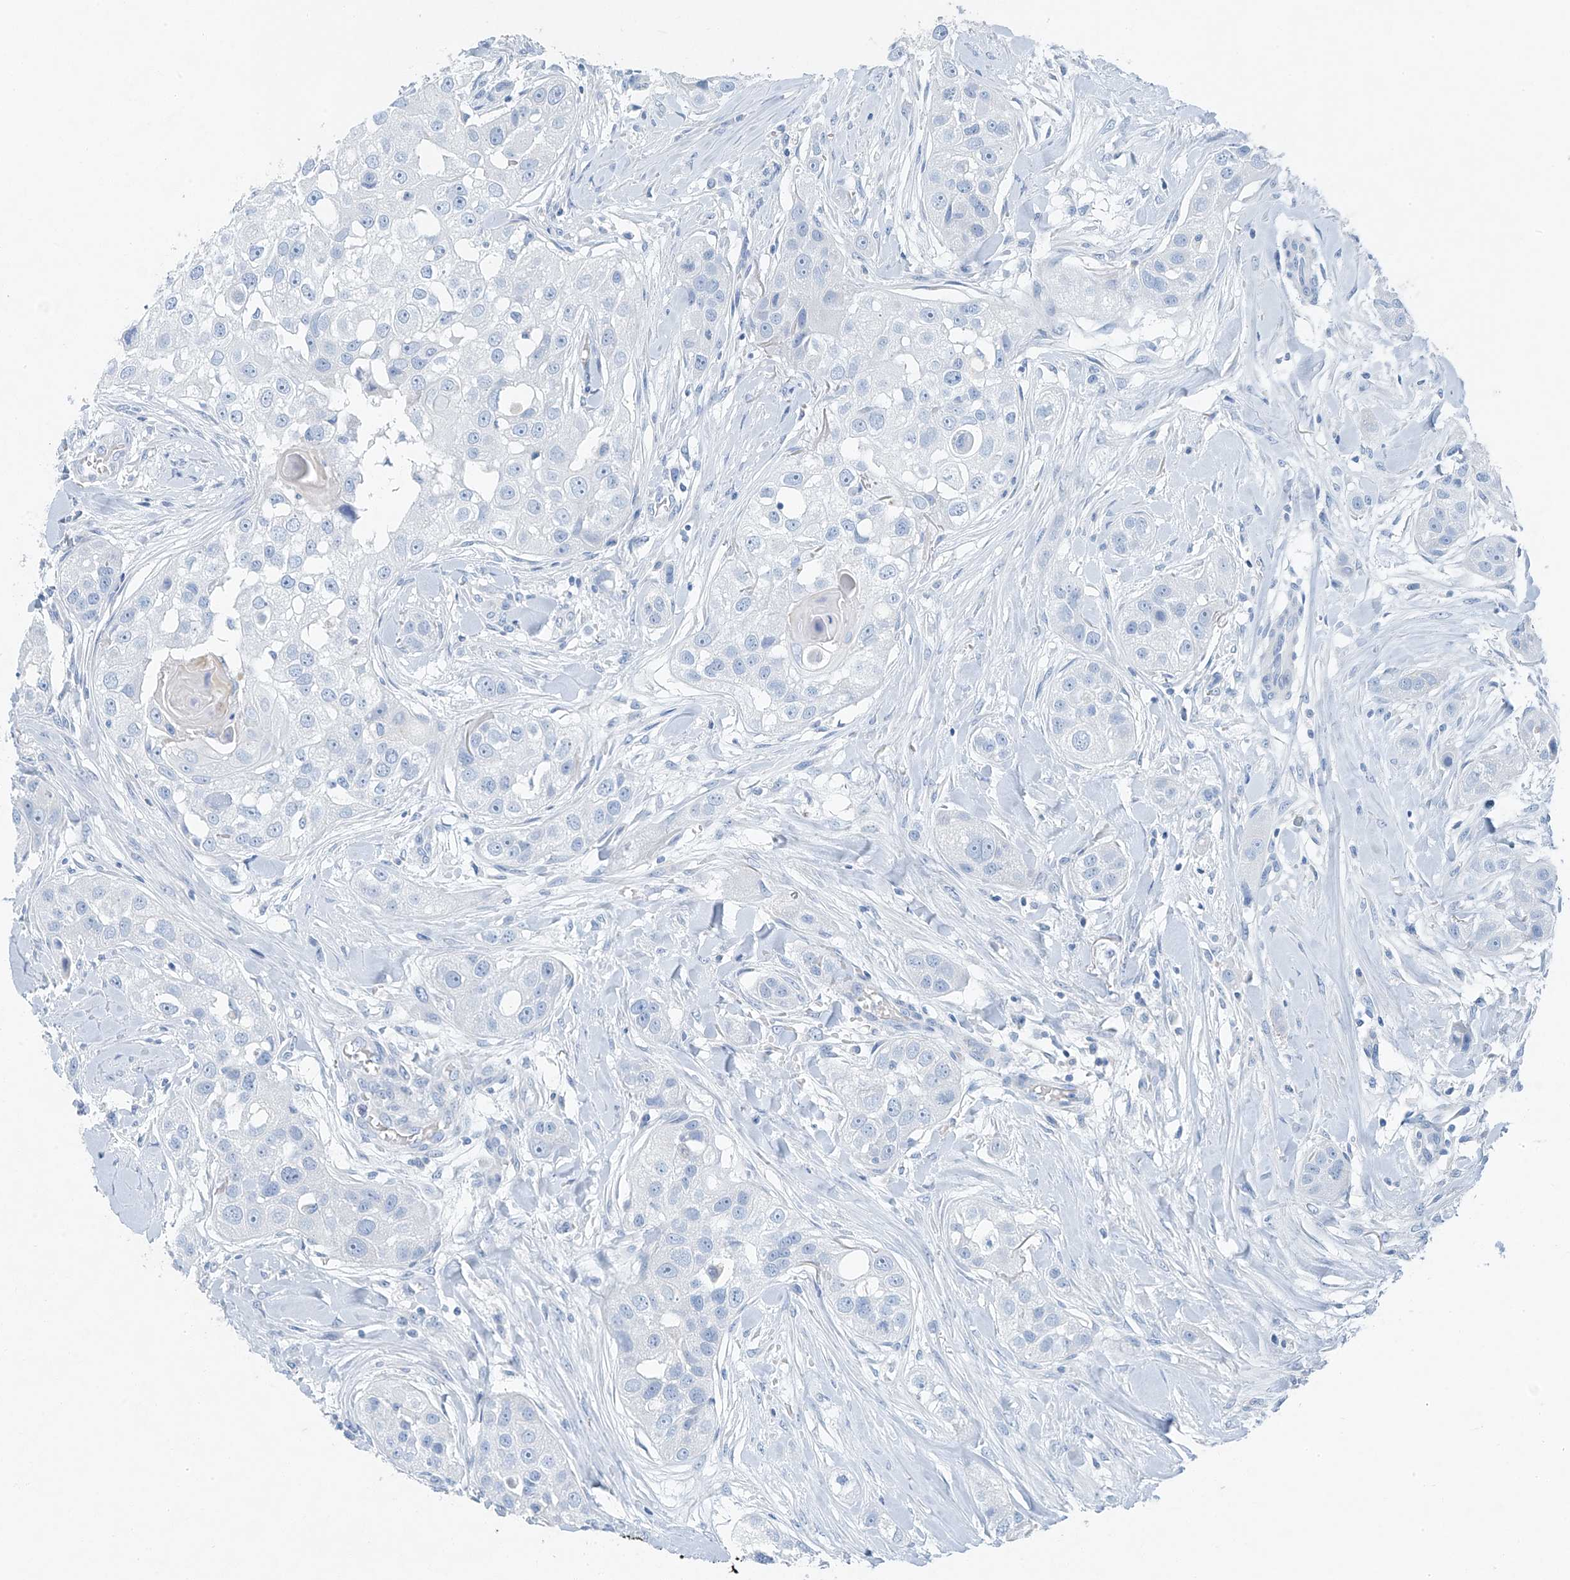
{"staining": {"intensity": "negative", "quantity": "none", "location": "none"}, "tissue": "head and neck cancer", "cell_type": "Tumor cells", "image_type": "cancer", "snomed": [{"axis": "morphology", "description": "Normal tissue, NOS"}, {"axis": "morphology", "description": "Squamous cell carcinoma, NOS"}, {"axis": "topography", "description": "Skeletal muscle"}, {"axis": "topography", "description": "Head-Neck"}], "caption": "IHC photomicrograph of head and neck cancer (squamous cell carcinoma) stained for a protein (brown), which exhibits no positivity in tumor cells.", "gene": "C1orf87", "patient": {"sex": "male", "age": 51}}